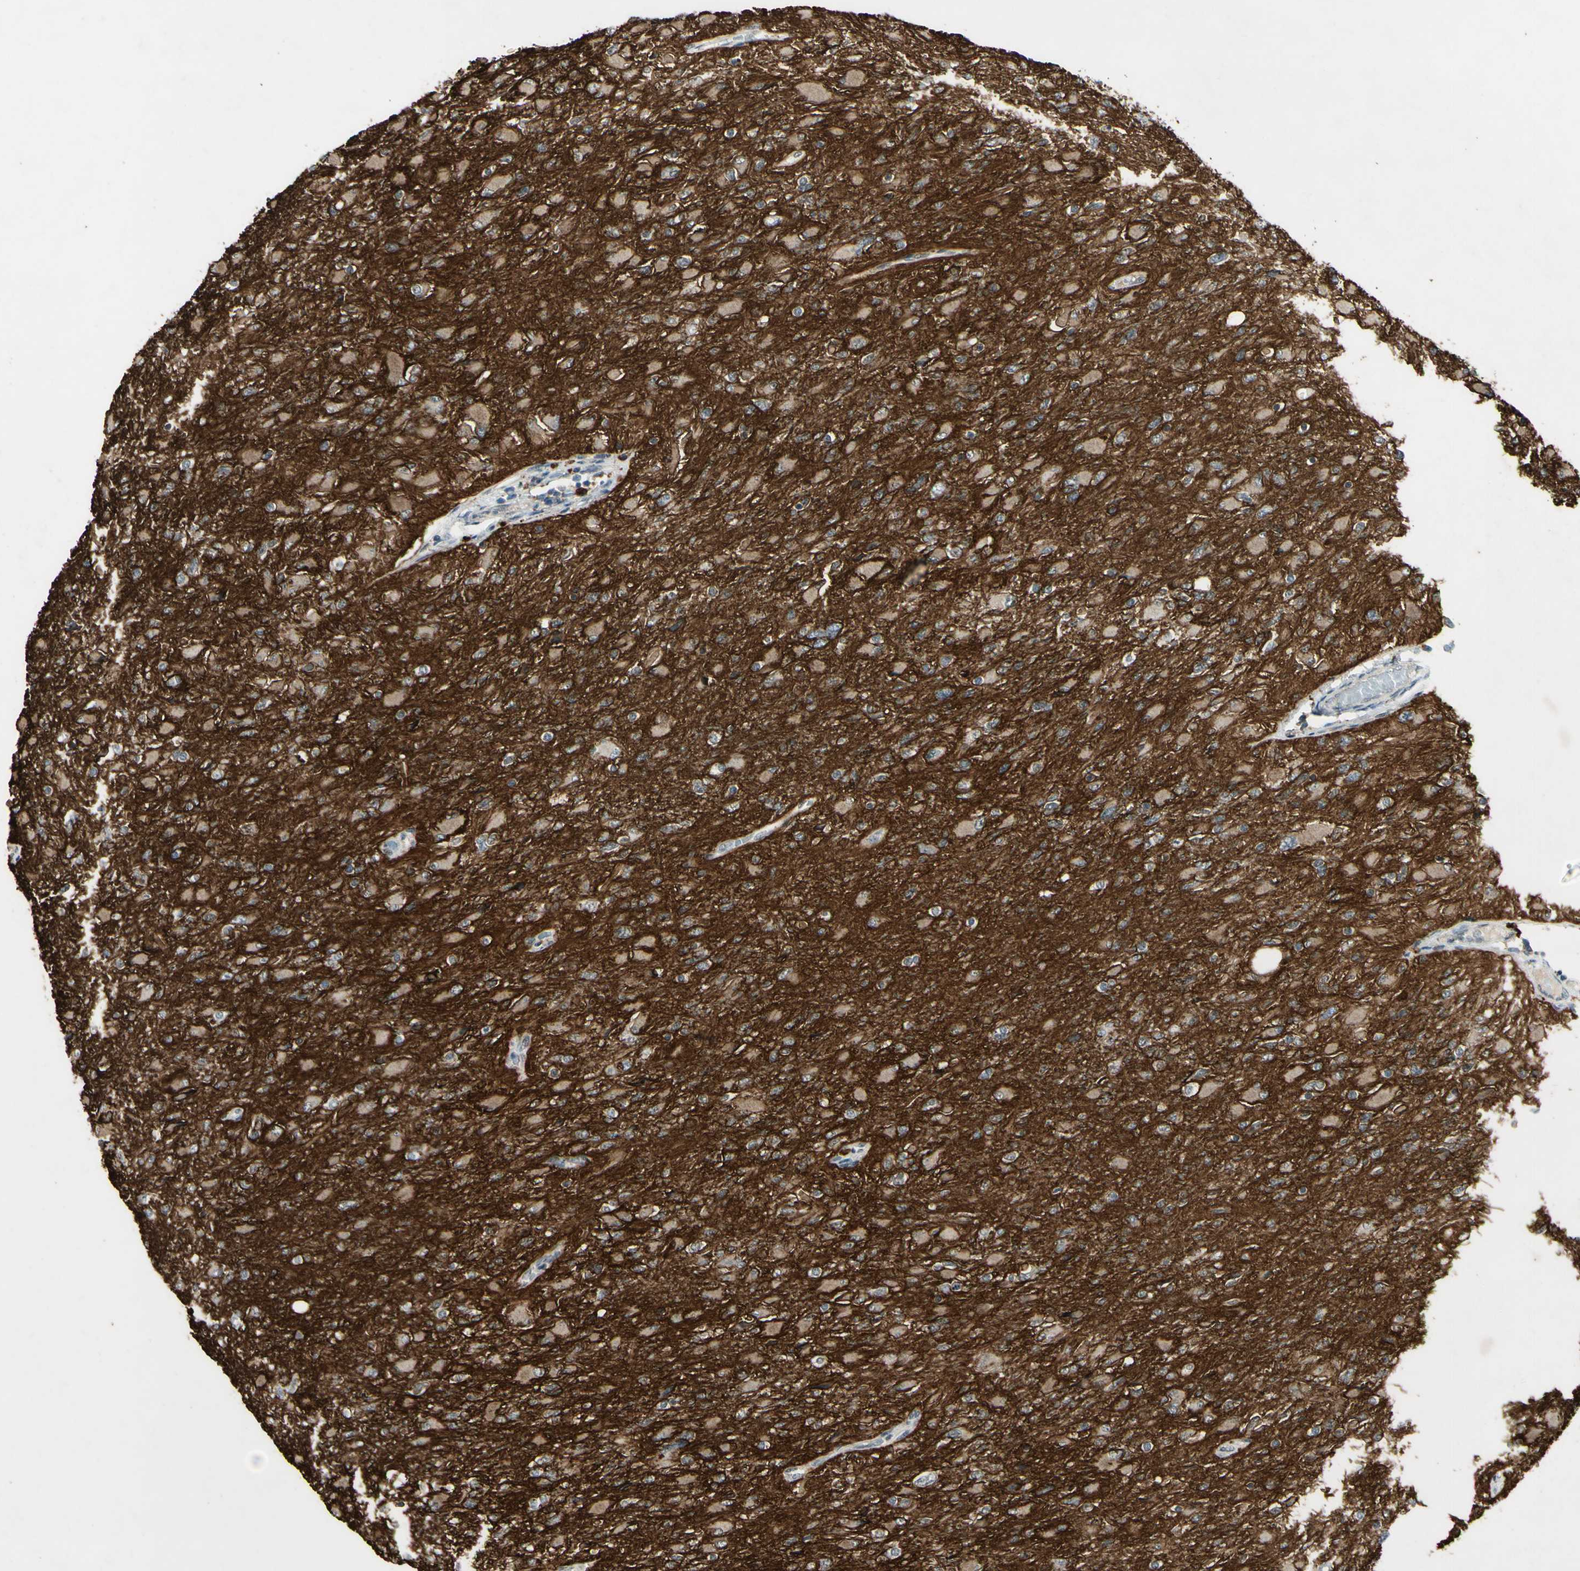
{"staining": {"intensity": "weak", "quantity": ">75%", "location": "cytoplasmic/membranous"}, "tissue": "glioma", "cell_type": "Tumor cells", "image_type": "cancer", "snomed": [{"axis": "morphology", "description": "Glioma, malignant, High grade"}, {"axis": "topography", "description": "Cerebral cortex"}], "caption": "Weak cytoplasmic/membranous staining is appreciated in about >75% of tumor cells in glioma.", "gene": "PSMD5", "patient": {"sex": "female", "age": 36}}